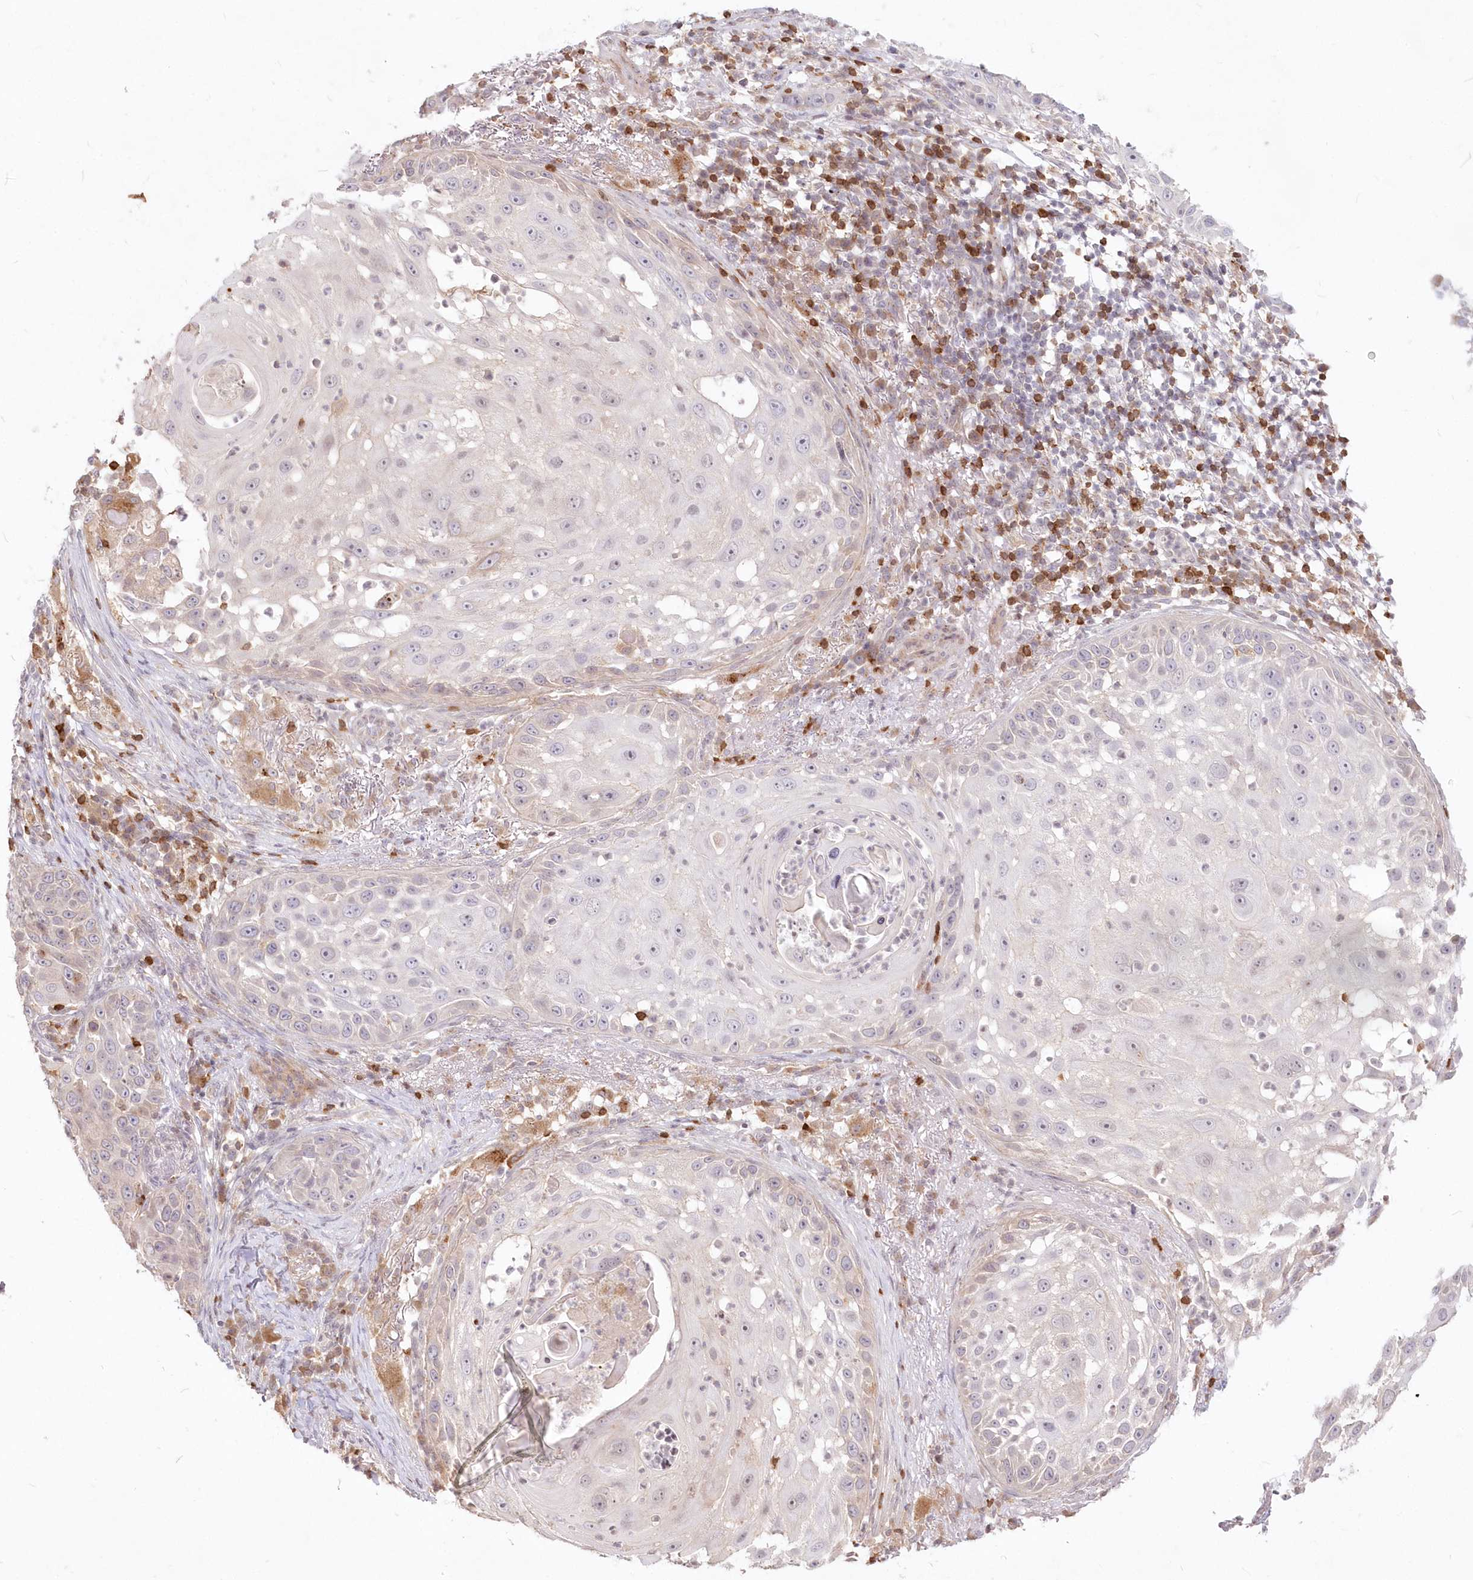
{"staining": {"intensity": "negative", "quantity": "none", "location": "none"}, "tissue": "skin cancer", "cell_type": "Tumor cells", "image_type": "cancer", "snomed": [{"axis": "morphology", "description": "Squamous cell carcinoma, NOS"}, {"axis": "topography", "description": "Skin"}], "caption": "This is a photomicrograph of IHC staining of squamous cell carcinoma (skin), which shows no staining in tumor cells.", "gene": "MTMR3", "patient": {"sex": "female", "age": 44}}